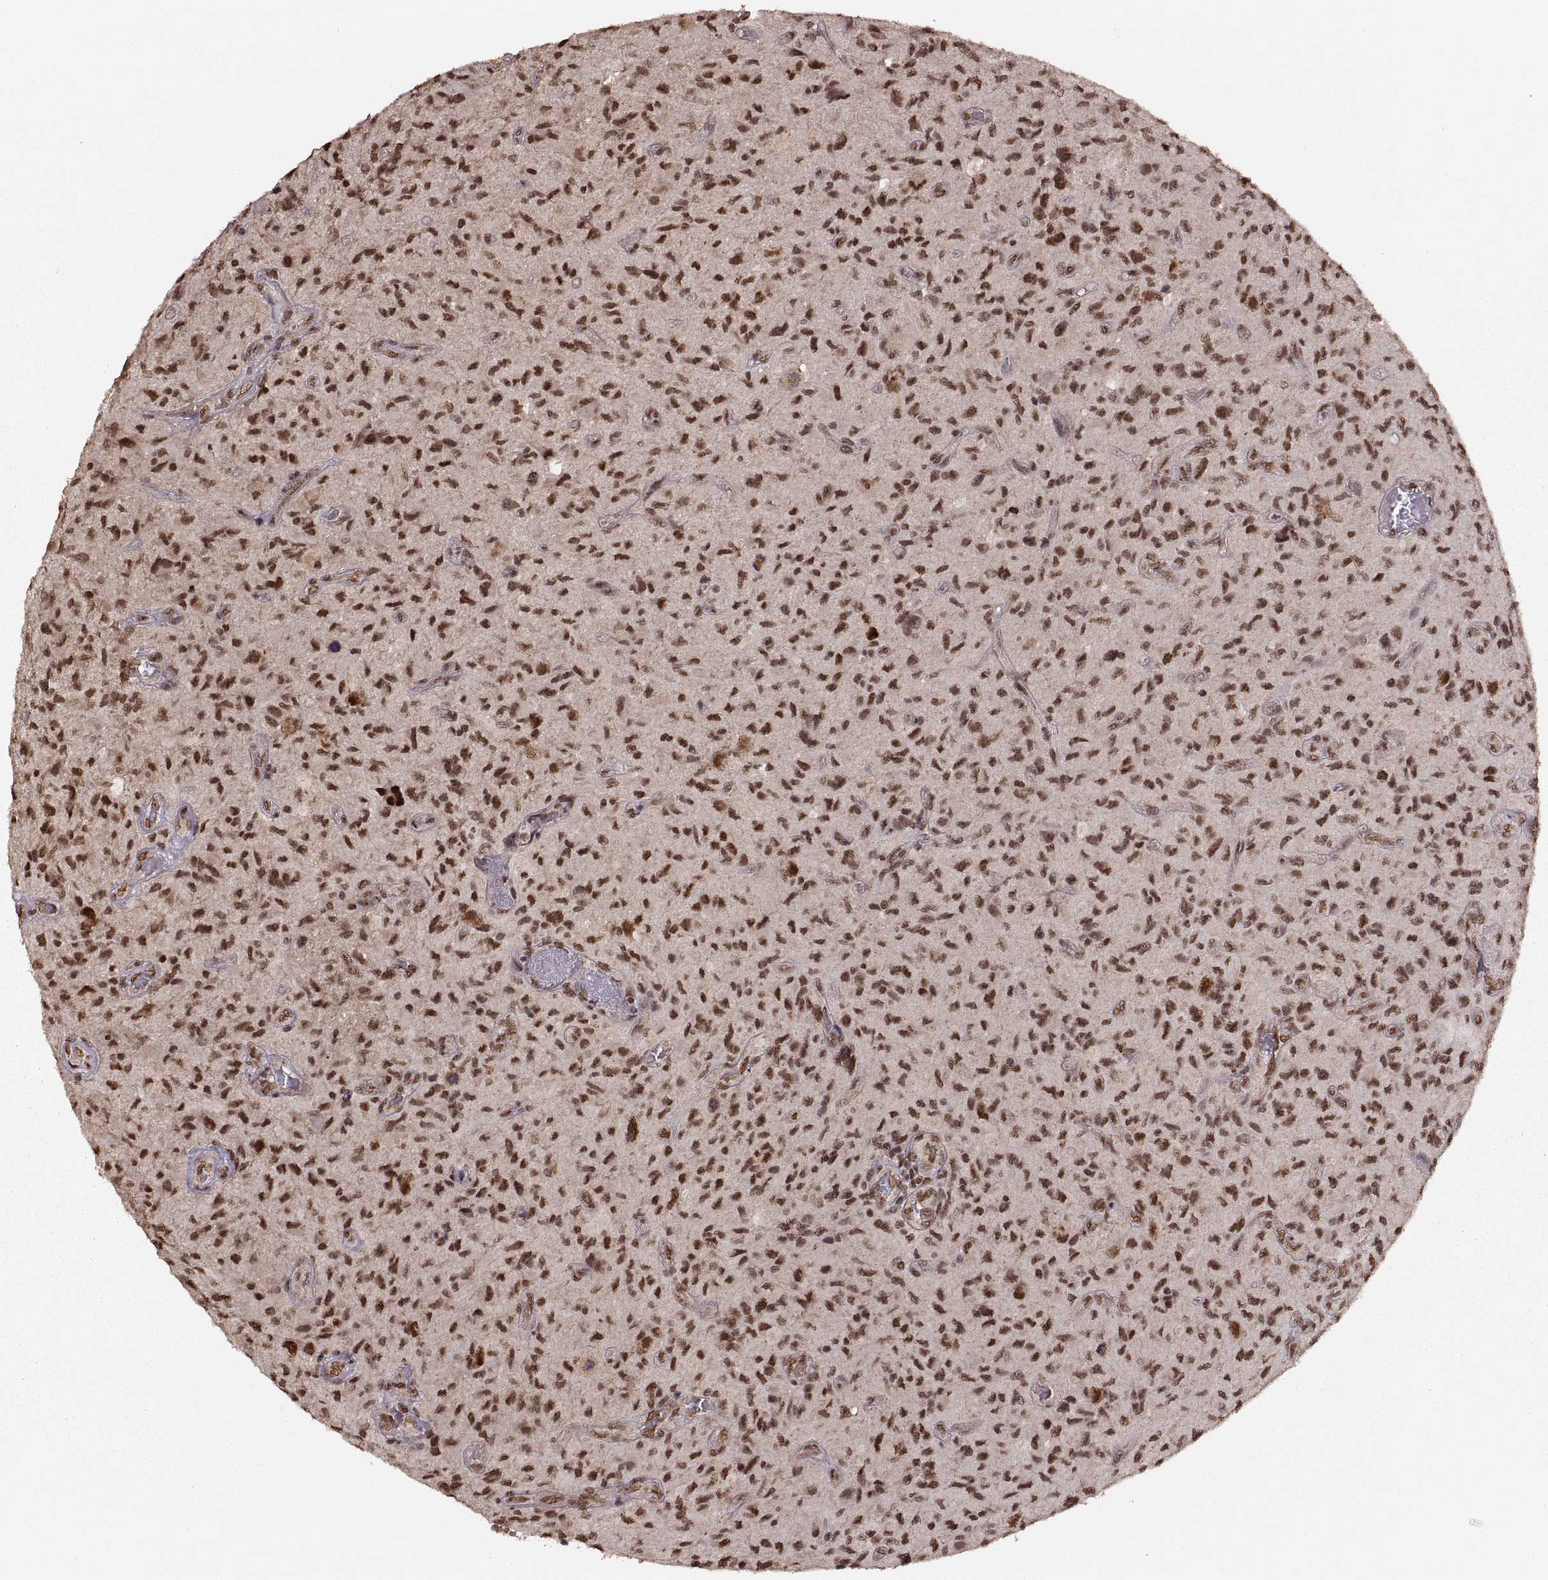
{"staining": {"intensity": "strong", "quantity": ">75%", "location": "nuclear"}, "tissue": "glioma", "cell_type": "Tumor cells", "image_type": "cancer", "snomed": [{"axis": "morphology", "description": "Glioma, malignant, NOS"}, {"axis": "morphology", "description": "Glioma, malignant, High grade"}, {"axis": "topography", "description": "Brain"}], "caption": "Human glioma (malignant) stained for a protein (brown) demonstrates strong nuclear positive staining in about >75% of tumor cells.", "gene": "RFT1", "patient": {"sex": "female", "age": 71}}